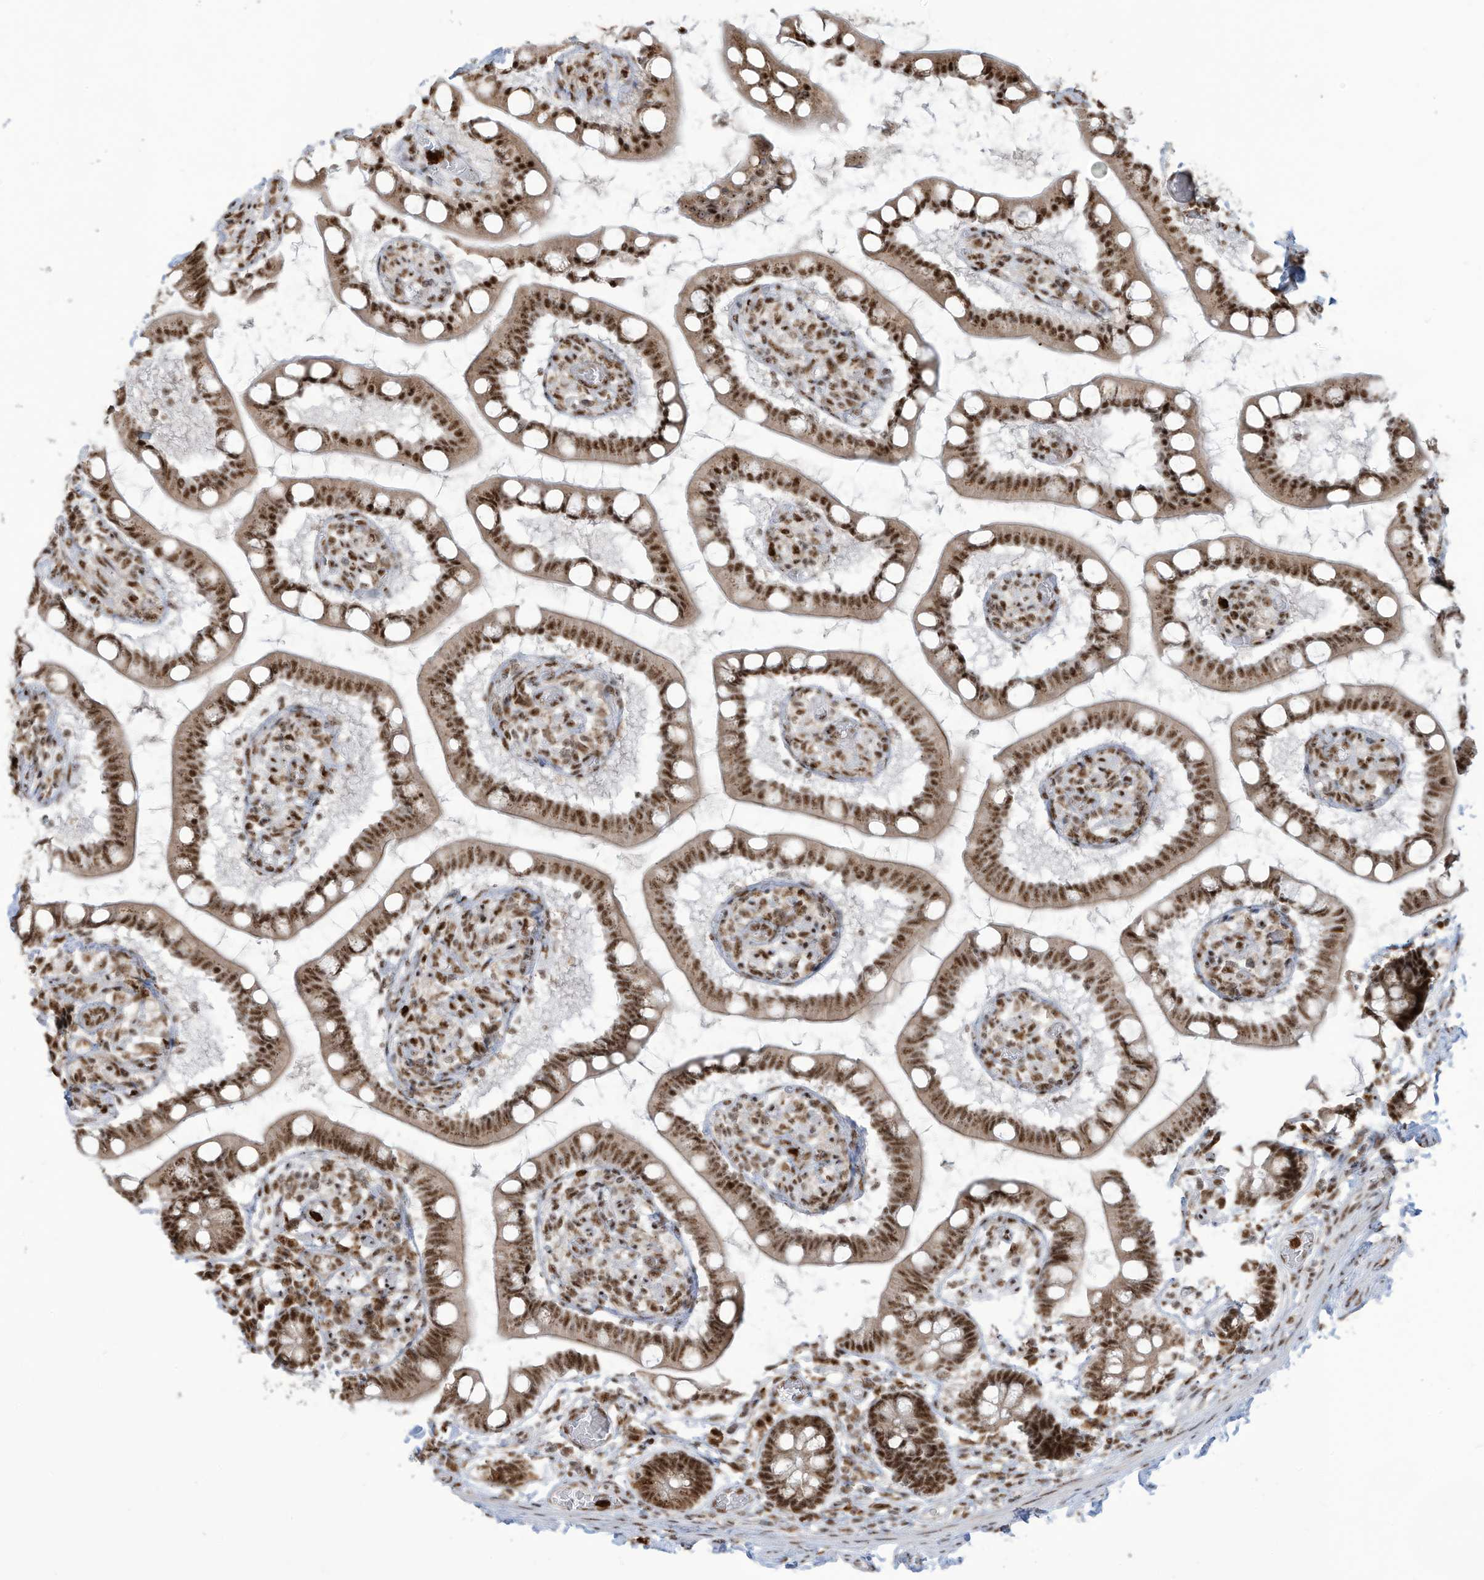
{"staining": {"intensity": "strong", "quantity": ">75%", "location": "cytoplasmic/membranous,nuclear"}, "tissue": "small intestine", "cell_type": "Glandular cells", "image_type": "normal", "snomed": [{"axis": "morphology", "description": "Normal tissue, NOS"}, {"axis": "topography", "description": "Small intestine"}], "caption": "Unremarkable small intestine shows strong cytoplasmic/membranous,nuclear positivity in about >75% of glandular cells.", "gene": "LBH", "patient": {"sex": "male", "age": 52}}